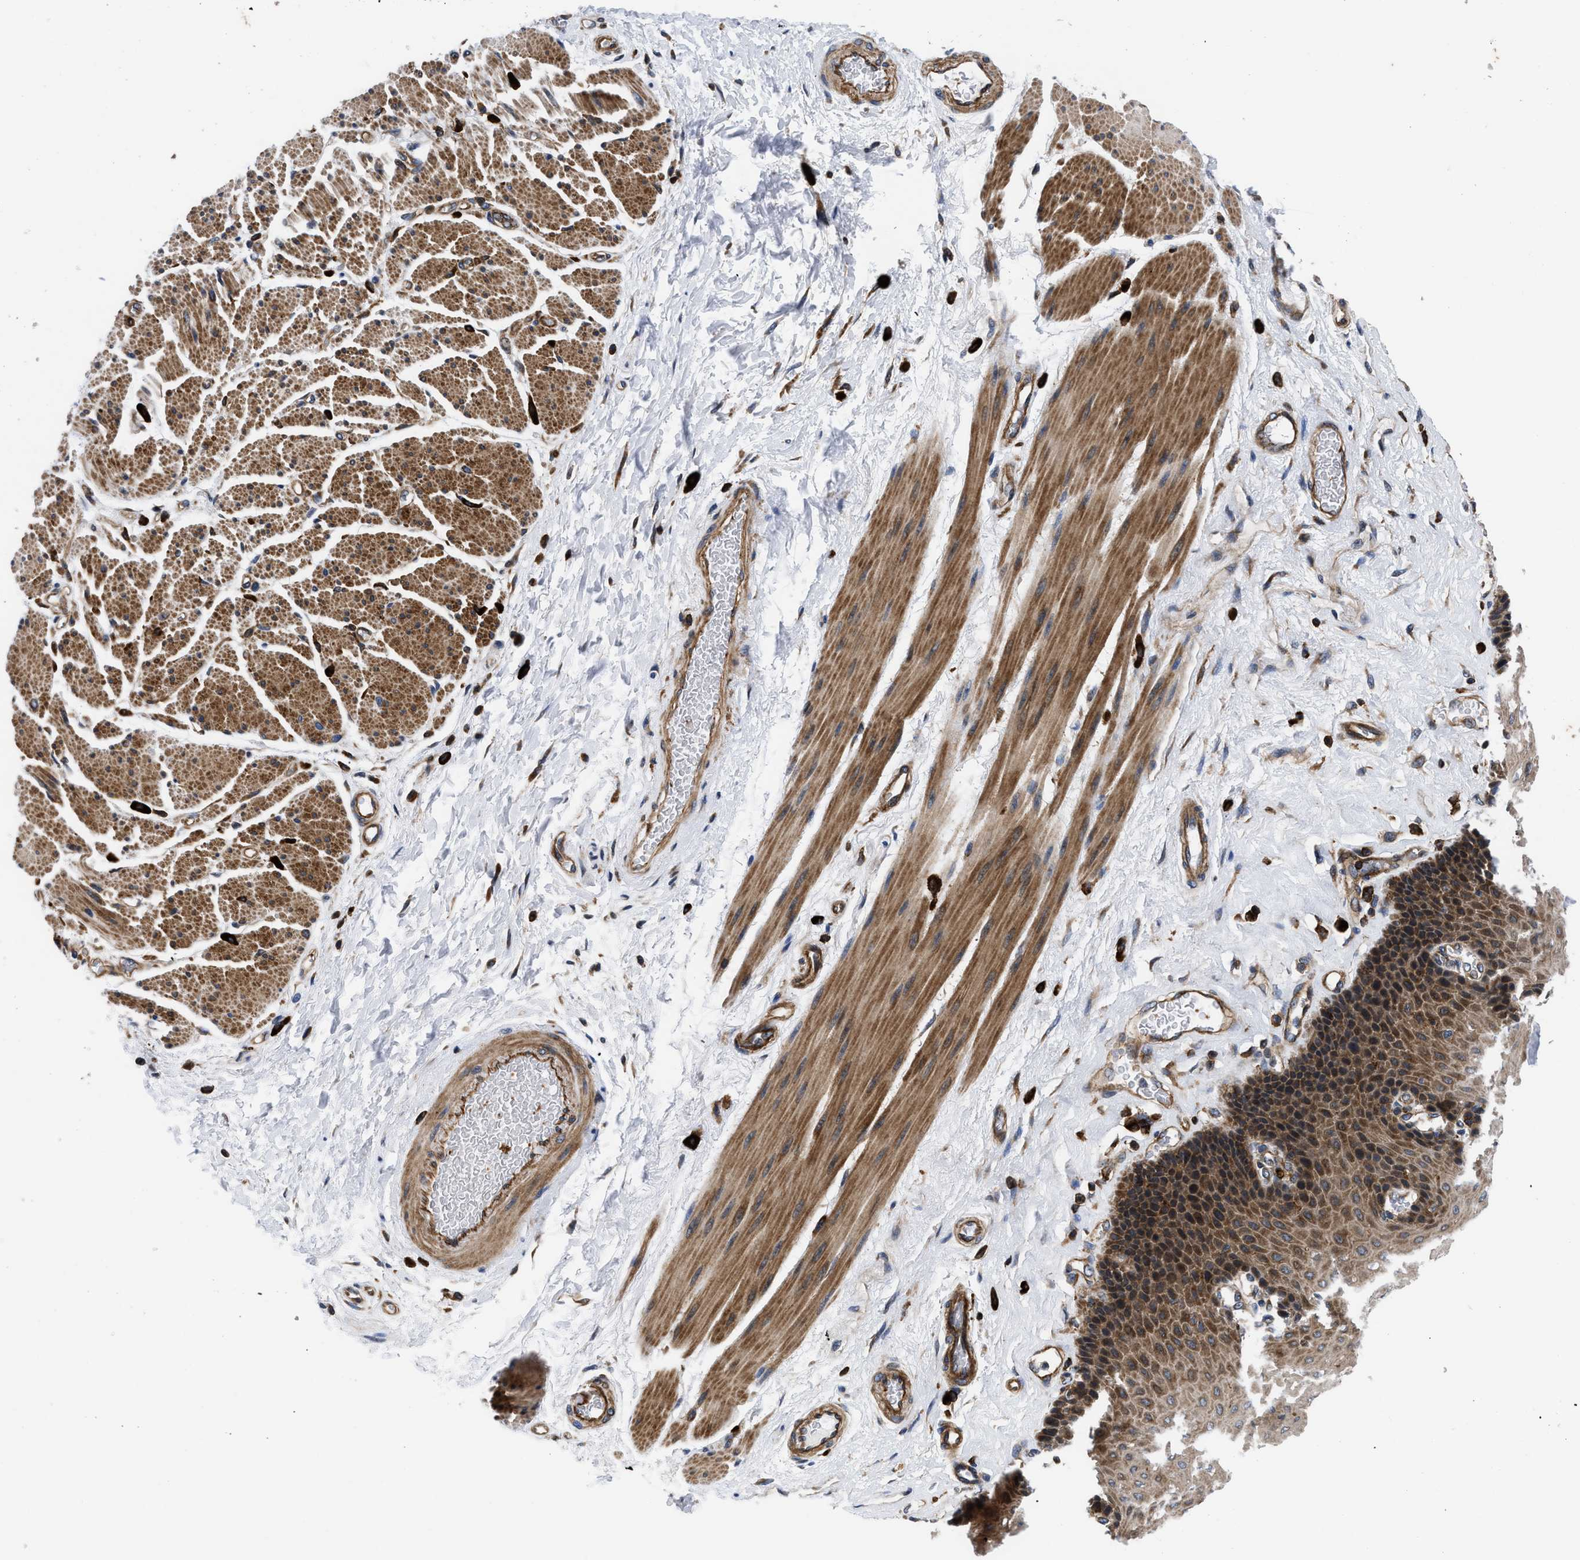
{"staining": {"intensity": "moderate", "quantity": ">75%", "location": "cytoplasmic/membranous"}, "tissue": "esophagus", "cell_type": "Squamous epithelial cells", "image_type": "normal", "snomed": [{"axis": "morphology", "description": "Normal tissue, NOS"}, {"axis": "topography", "description": "Esophagus"}], "caption": "Brown immunohistochemical staining in unremarkable human esophagus shows moderate cytoplasmic/membranous expression in approximately >75% of squamous epithelial cells.", "gene": "SPAST", "patient": {"sex": "female", "age": 72}}